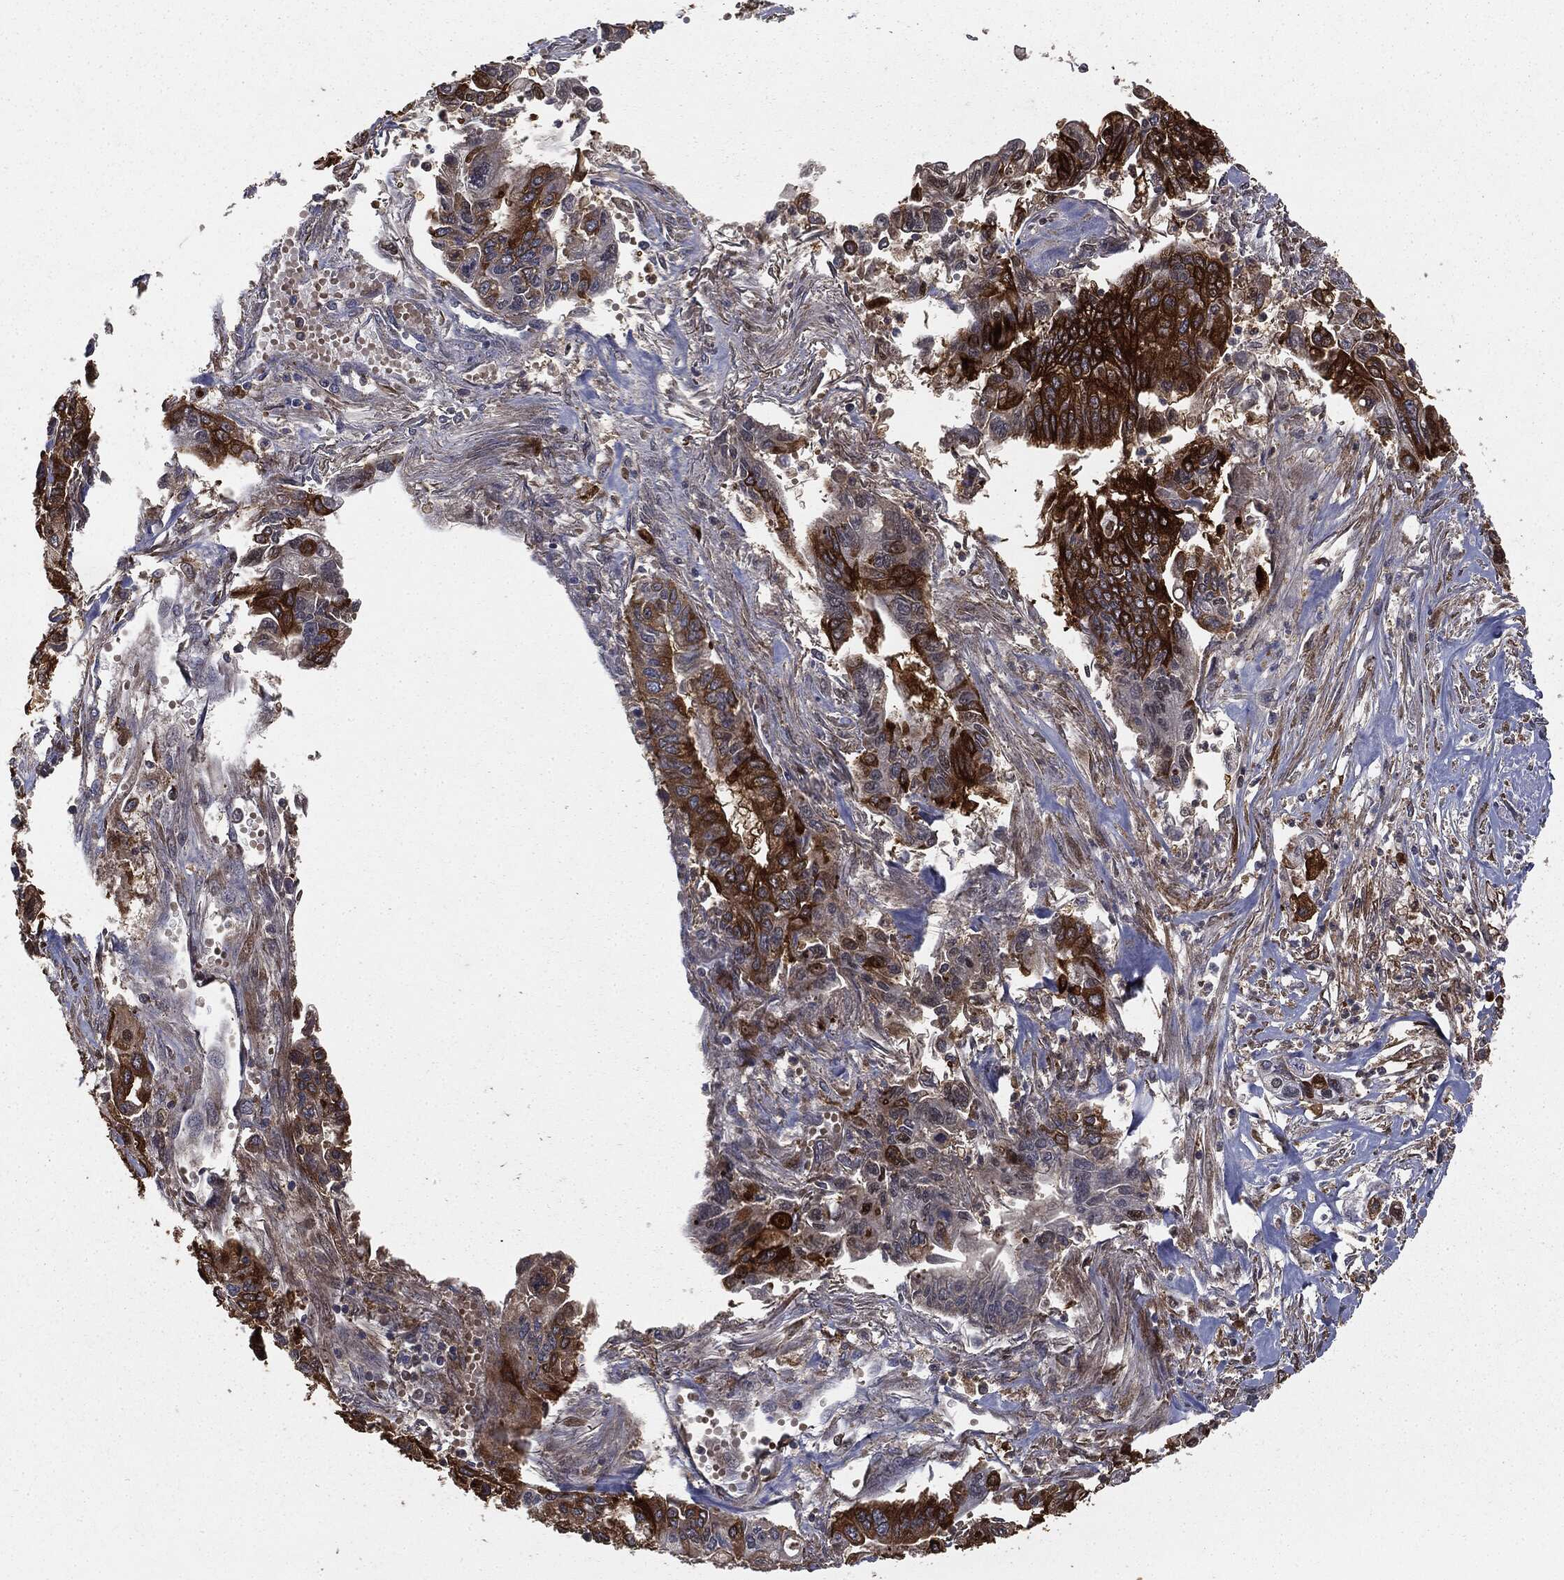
{"staining": {"intensity": "strong", "quantity": ">75%", "location": "cytoplasmic/membranous"}, "tissue": "pancreatic cancer", "cell_type": "Tumor cells", "image_type": "cancer", "snomed": [{"axis": "morphology", "description": "Adenocarcinoma, NOS"}, {"axis": "topography", "description": "Pancreas"}], "caption": "Immunohistochemical staining of human adenocarcinoma (pancreatic) demonstrates high levels of strong cytoplasmic/membranous positivity in about >75% of tumor cells. (IHC, brightfield microscopy, high magnification).", "gene": "GNB5", "patient": {"sex": "male", "age": 62}}